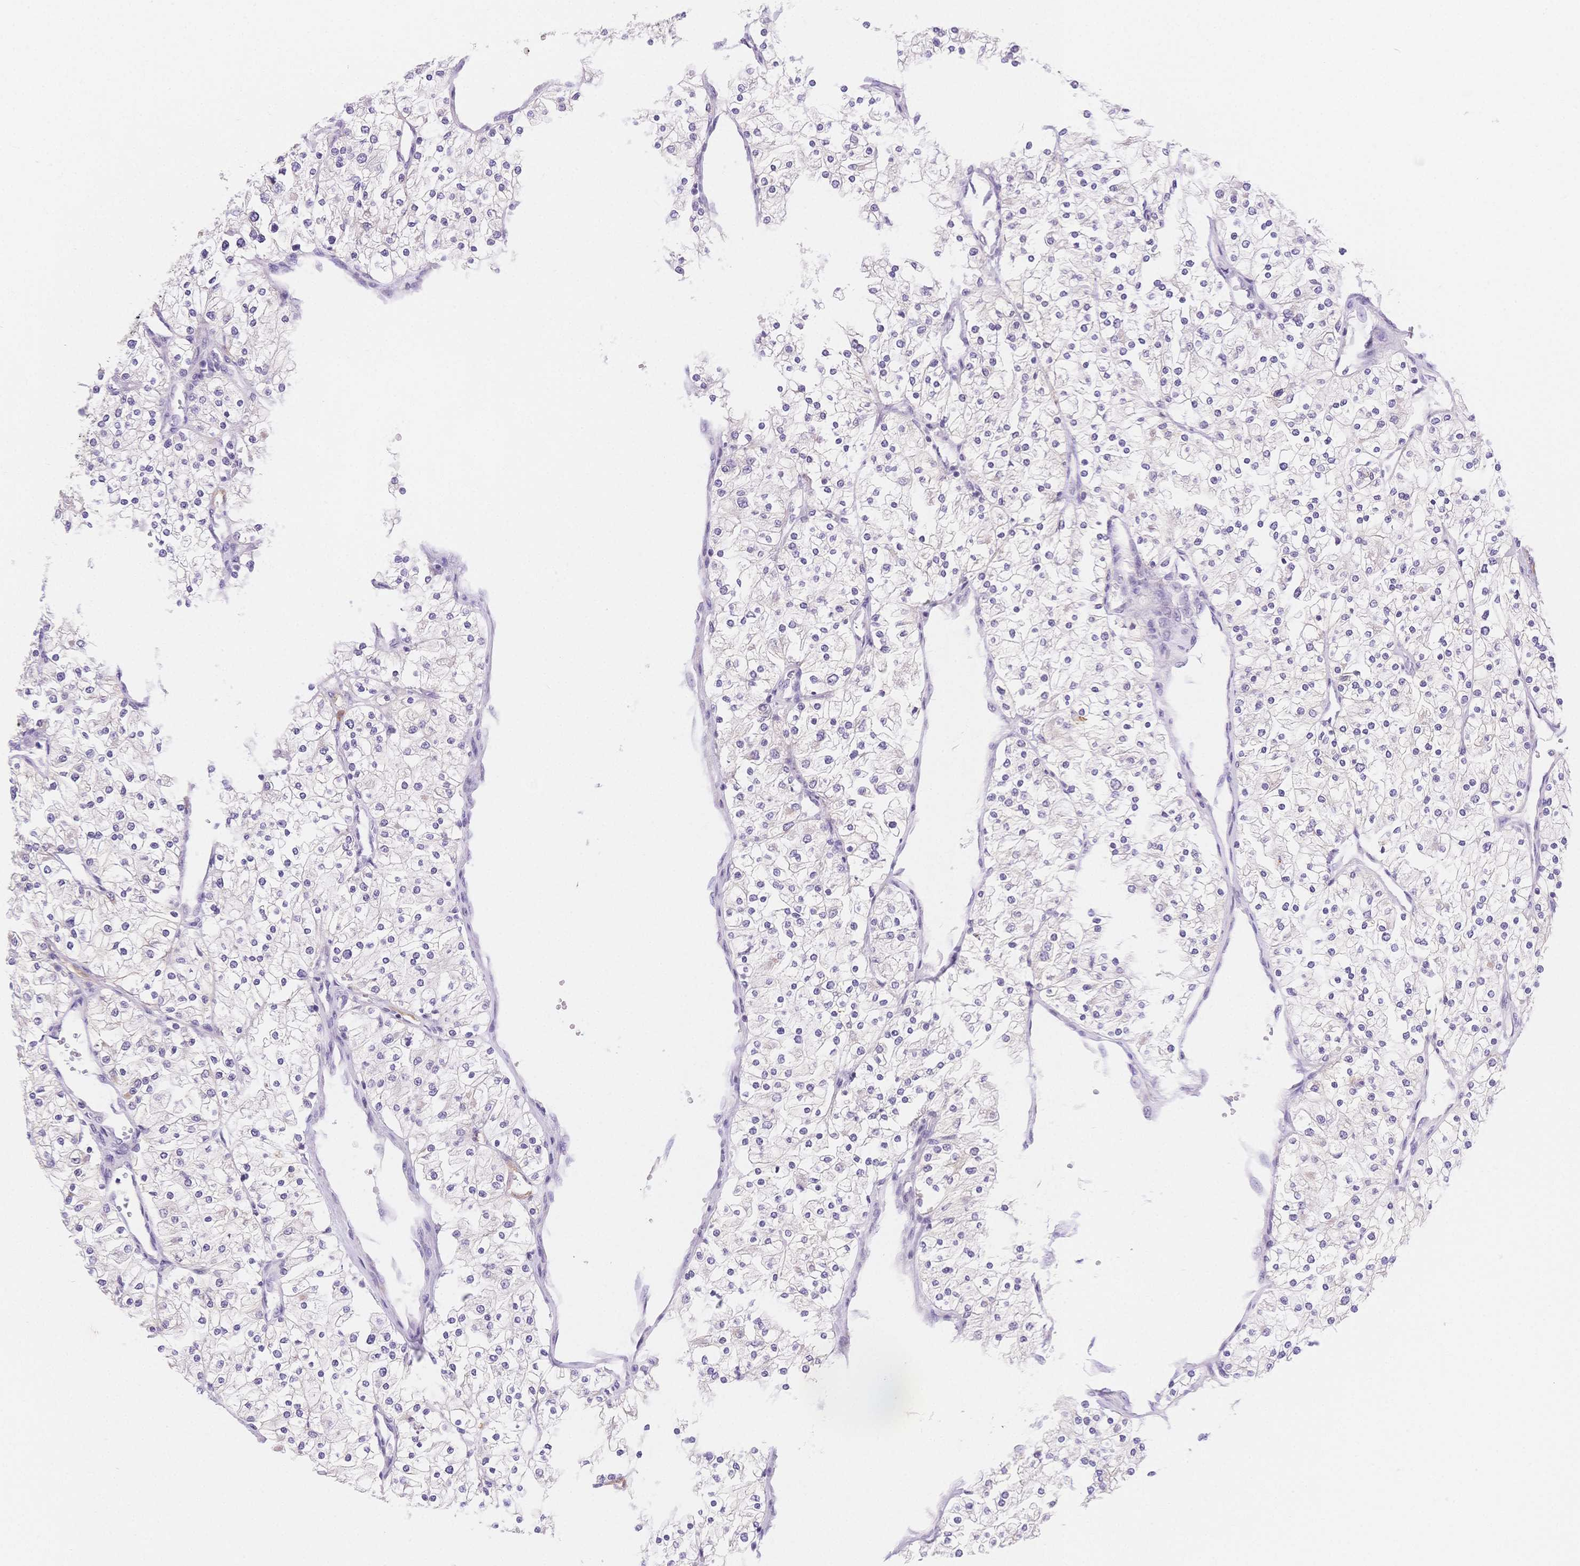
{"staining": {"intensity": "negative", "quantity": "none", "location": "none"}, "tissue": "renal cancer", "cell_type": "Tumor cells", "image_type": "cancer", "snomed": [{"axis": "morphology", "description": "Adenocarcinoma, NOS"}, {"axis": "topography", "description": "Kidney"}], "caption": "Immunohistochemical staining of adenocarcinoma (renal) displays no significant positivity in tumor cells. (DAB immunohistochemistry visualized using brightfield microscopy, high magnification).", "gene": "CSN1S1", "patient": {"sex": "male", "age": 80}}